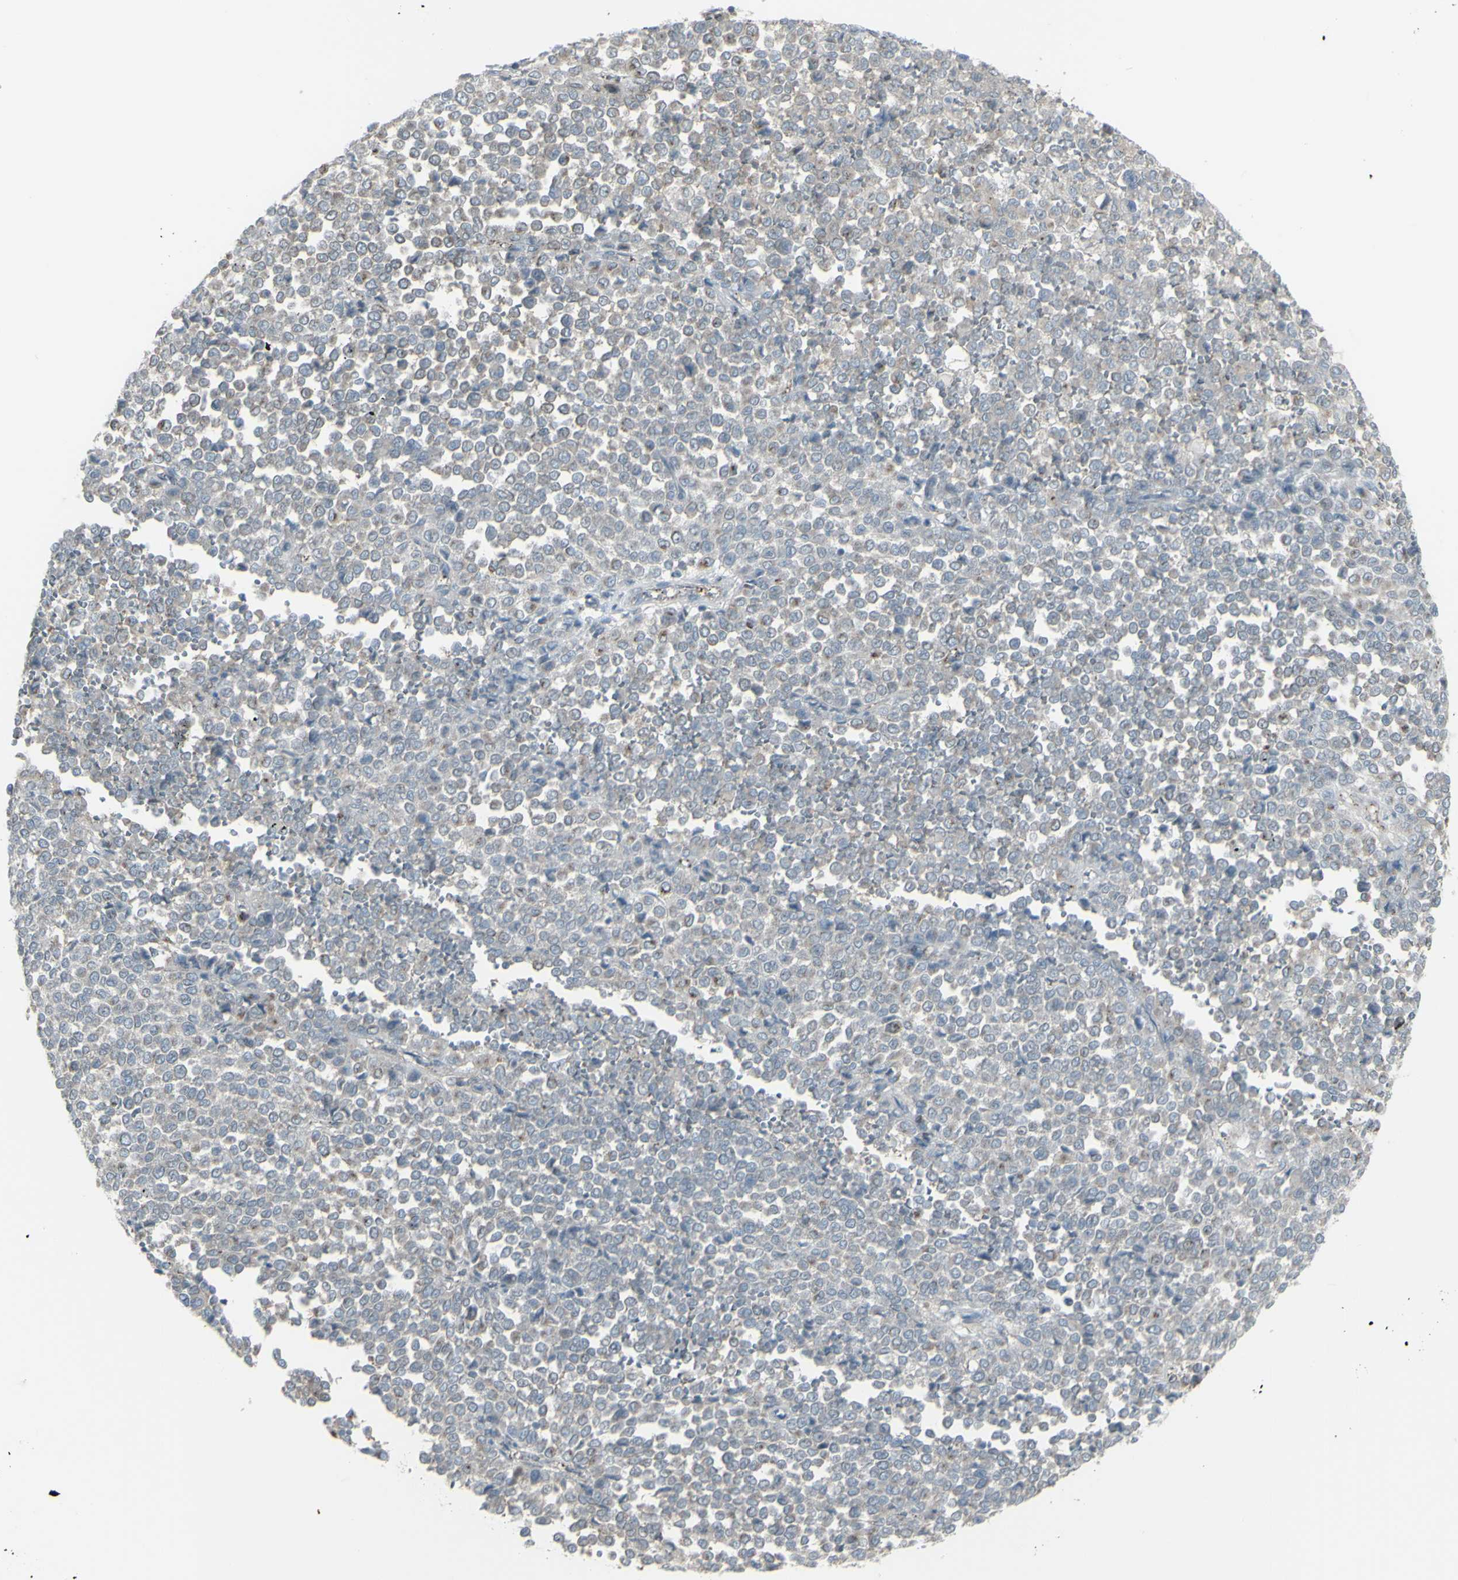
{"staining": {"intensity": "negative", "quantity": "none", "location": "none"}, "tissue": "melanoma", "cell_type": "Tumor cells", "image_type": "cancer", "snomed": [{"axis": "morphology", "description": "Malignant melanoma, Metastatic site"}, {"axis": "topography", "description": "Pancreas"}], "caption": "This is a photomicrograph of IHC staining of malignant melanoma (metastatic site), which shows no staining in tumor cells.", "gene": "GALNT6", "patient": {"sex": "female", "age": 30}}